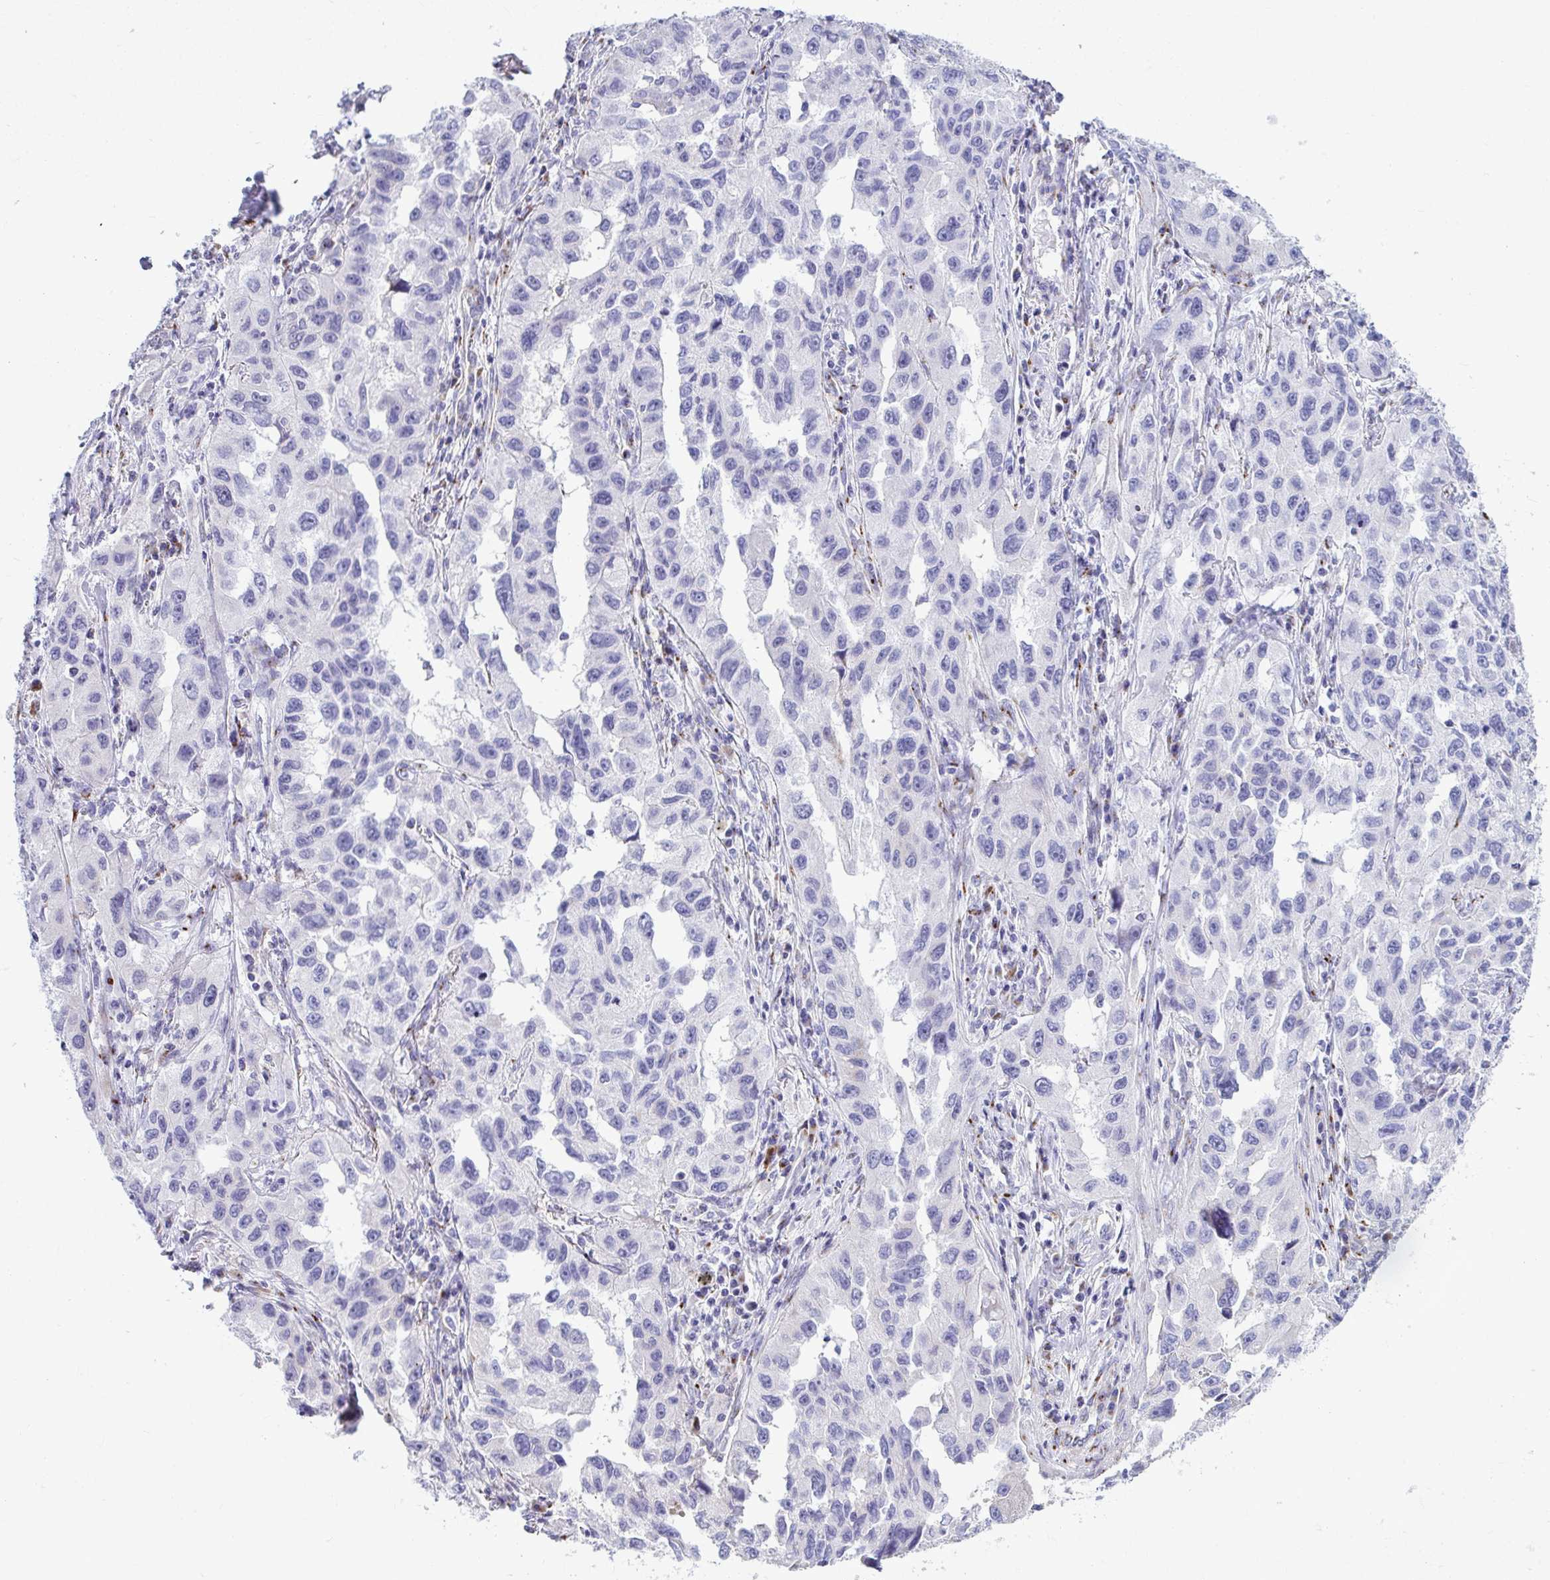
{"staining": {"intensity": "negative", "quantity": "none", "location": "none"}, "tissue": "lung cancer", "cell_type": "Tumor cells", "image_type": "cancer", "snomed": [{"axis": "morphology", "description": "Adenocarcinoma, NOS"}, {"axis": "topography", "description": "Lung"}], "caption": "Photomicrograph shows no significant protein positivity in tumor cells of adenocarcinoma (lung). (Stains: DAB immunohistochemistry (IHC) with hematoxylin counter stain, Microscopy: brightfield microscopy at high magnification).", "gene": "DTX4", "patient": {"sex": "female", "age": 73}}